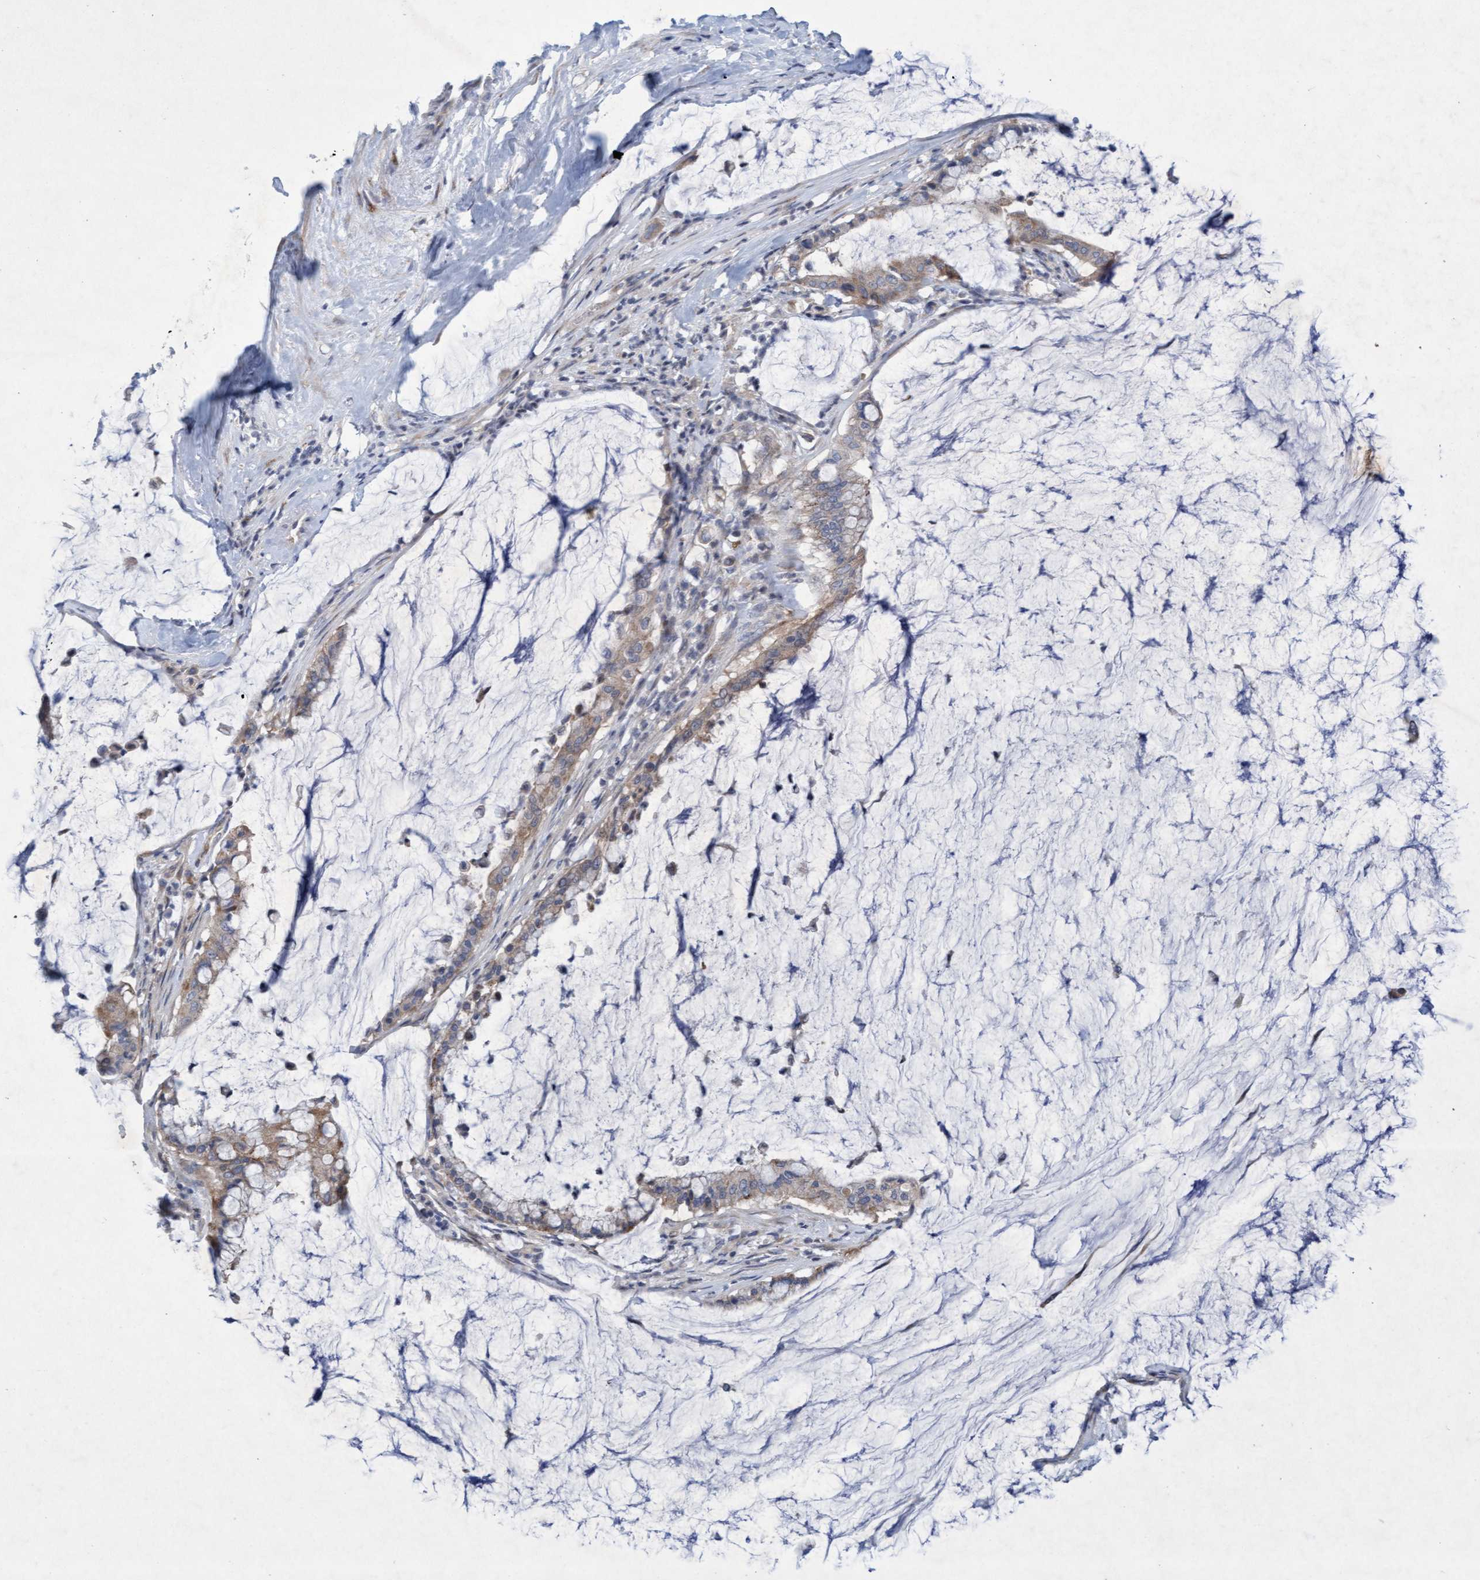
{"staining": {"intensity": "weak", "quantity": ">75%", "location": "cytoplasmic/membranous"}, "tissue": "pancreatic cancer", "cell_type": "Tumor cells", "image_type": "cancer", "snomed": [{"axis": "morphology", "description": "Adenocarcinoma, NOS"}, {"axis": "topography", "description": "Pancreas"}], "caption": "Human adenocarcinoma (pancreatic) stained with a brown dye displays weak cytoplasmic/membranous positive positivity in approximately >75% of tumor cells.", "gene": "DDHD2", "patient": {"sex": "male", "age": 41}}